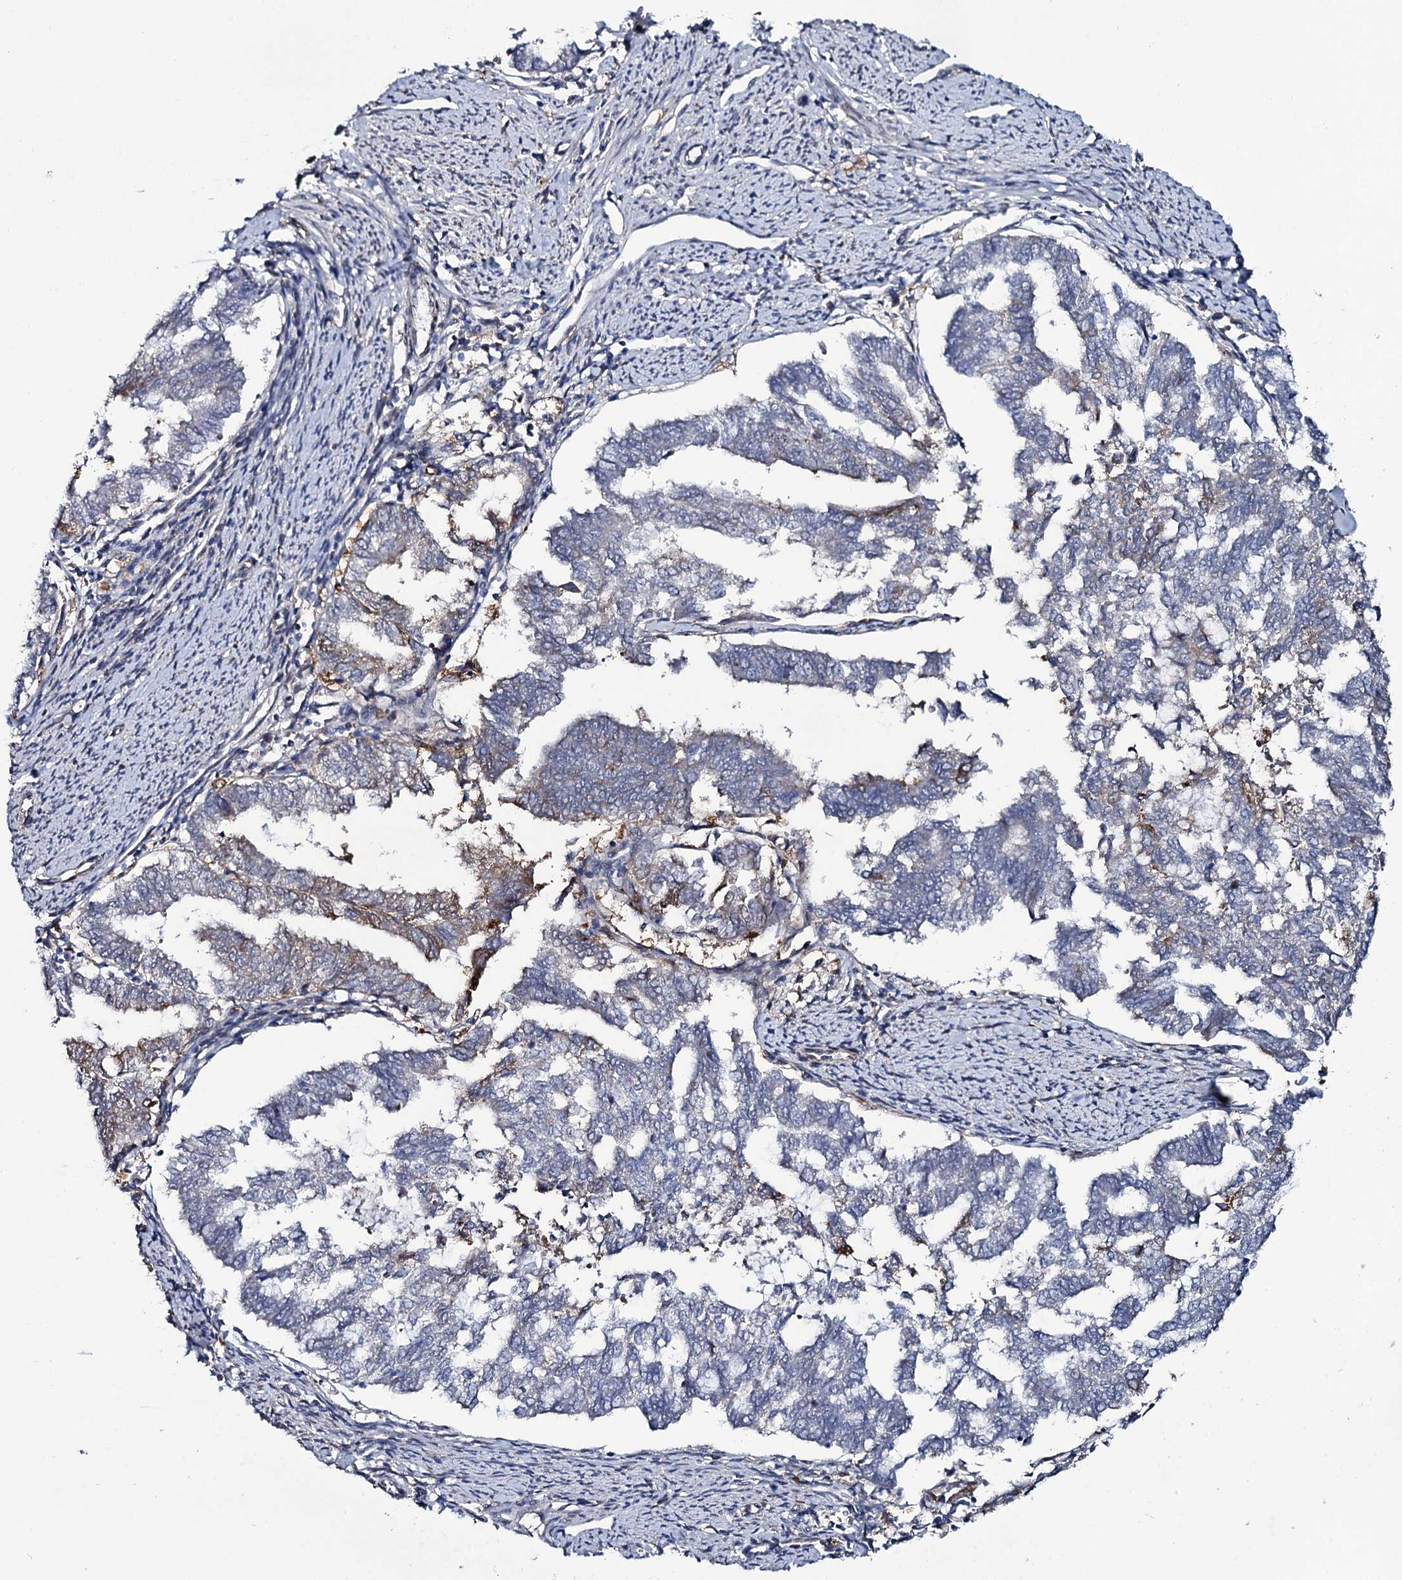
{"staining": {"intensity": "strong", "quantity": "<25%", "location": "cytoplasmic/membranous"}, "tissue": "endometrial cancer", "cell_type": "Tumor cells", "image_type": "cancer", "snomed": [{"axis": "morphology", "description": "Adenocarcinoma, NOS"}, {"axis": "topography", "description": "Endometrium"}], "caption": "Immunohistochemical staining of human endometrial cancer (adenocarcinoma) reveals medium levels of strong cytoplasmic/membranous protein expression in approximately <25% of tumor cells.", "gene": "TTC23", "patient": {"sex": "female", "age": 79}}